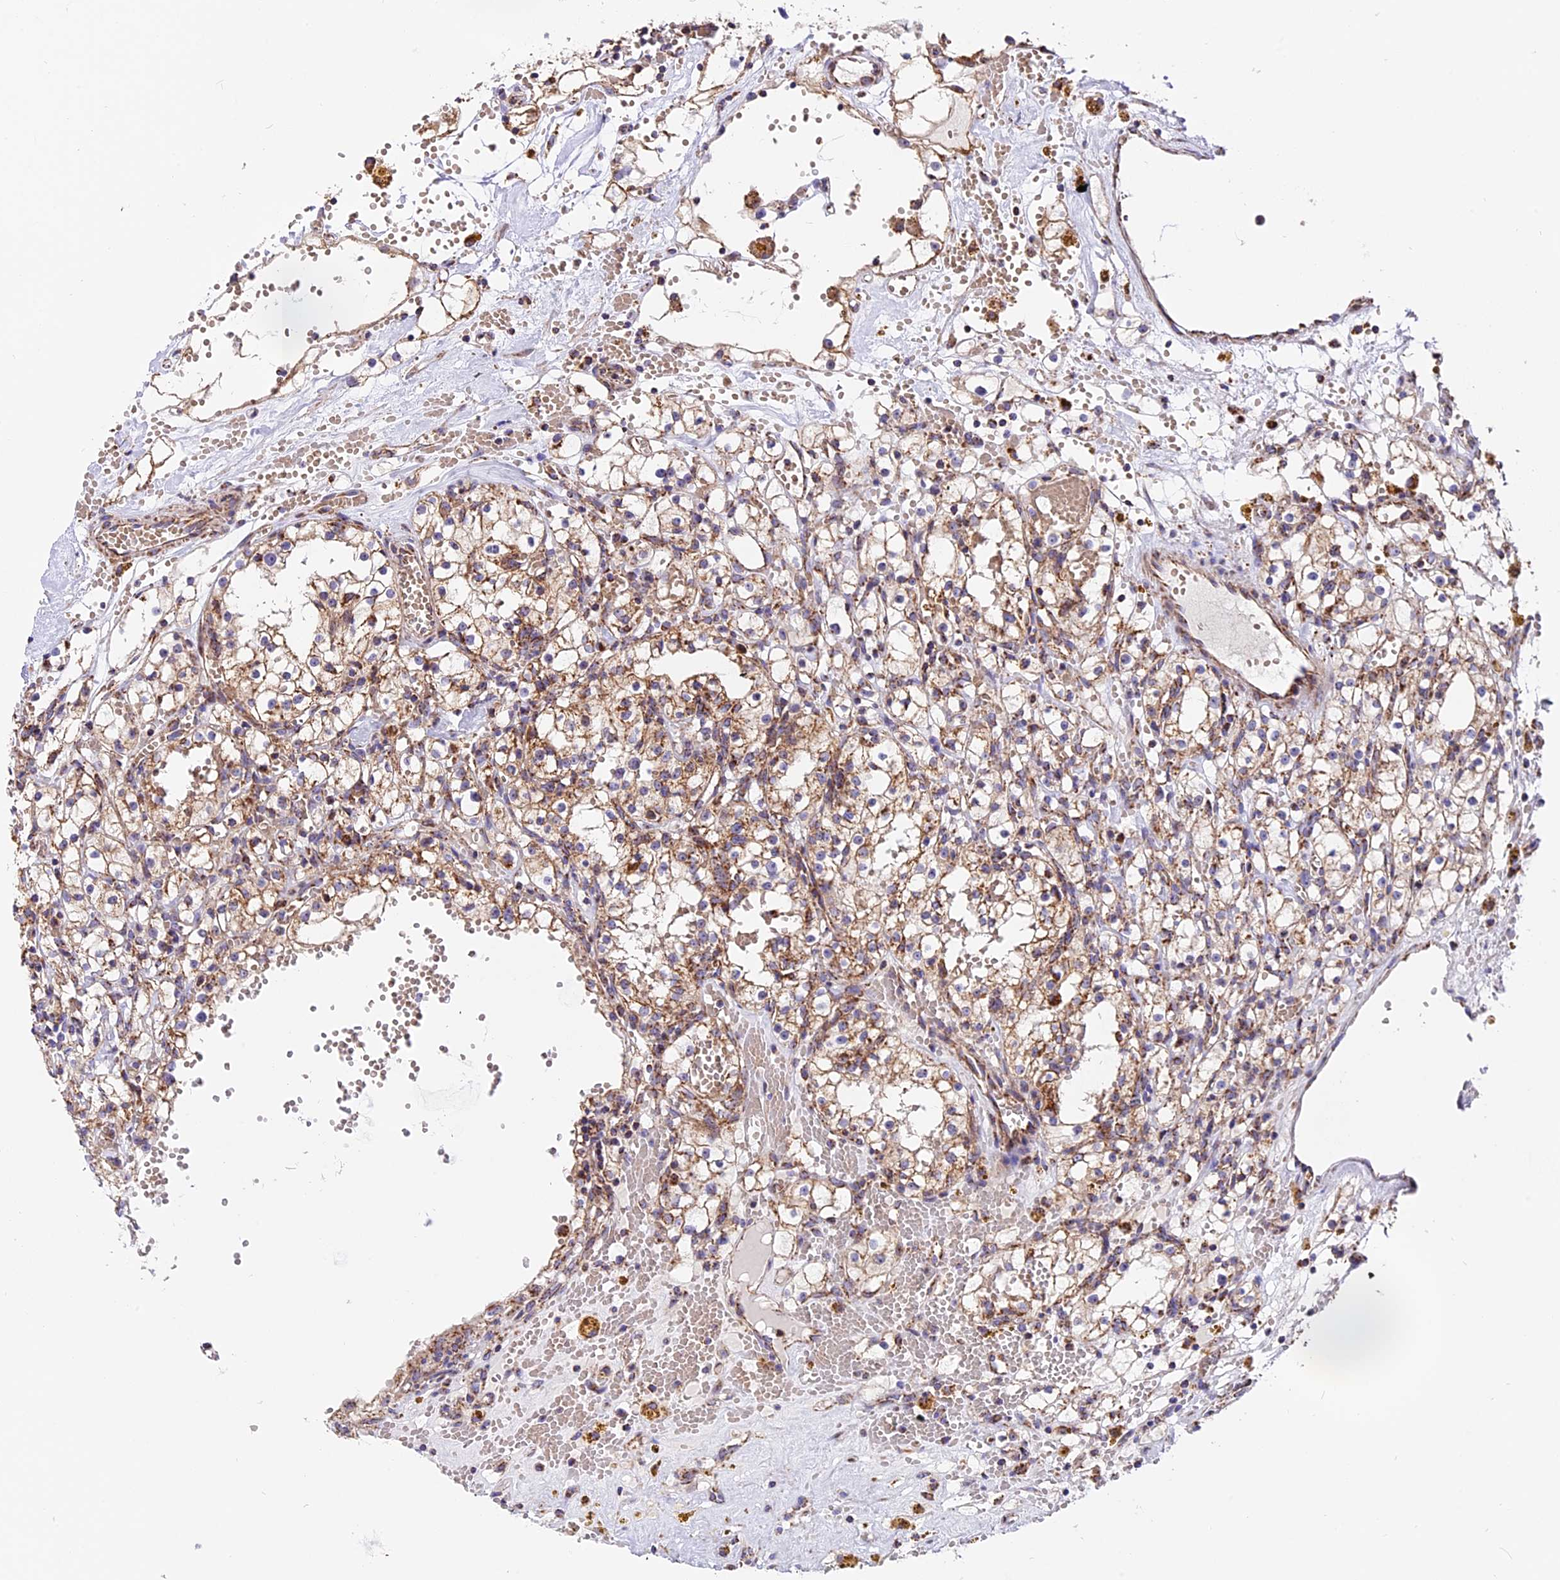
{"staining": {"intensity": "moderate", "quantity": ">75%", "location": "cytoplasmic/membranous"}, "tissue": "renal cancer", "cell_type": "Tumor cells", "image_type": "cancer", "snomed": [{"axis": "morphology", "description": "Adenocarcinoma, NOS"}, {"axis": "topography", "description": "Kidney"}], "caption": "A medium amount of moderate cytoplasmic/membranous staining is appreciated in approximately >75% of tumor cells in renal cancer tissue.", "gene": "NDUFA8", "patient": {"sex": "male", "age": 56}}